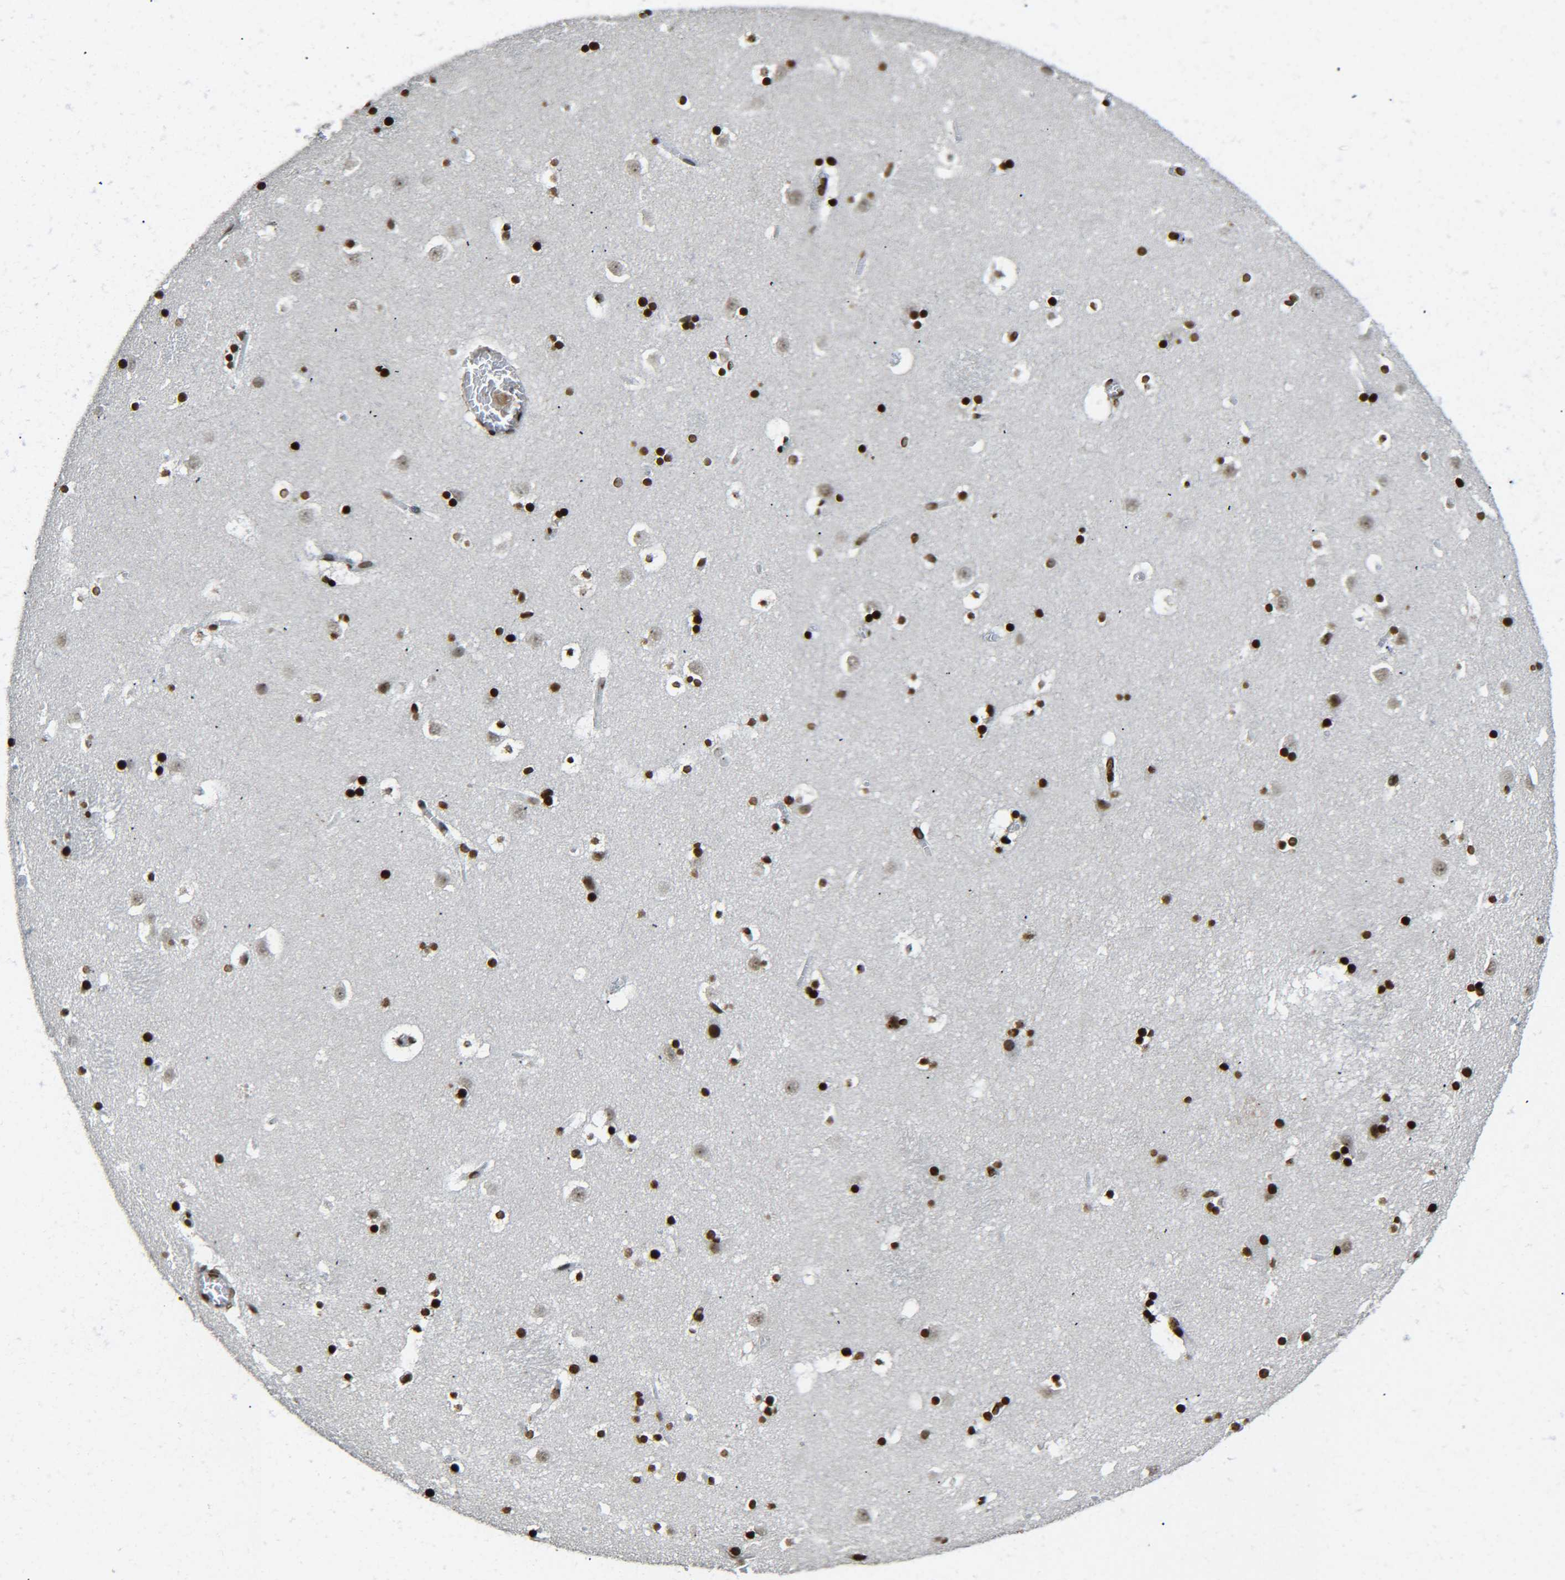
{"staining": {"intensity": "strong", "quantity": ">75%", "location": "nuclear"}, "tissue": "caudate", "cell_type": "Glial cells", "image_type": "normal", "snomed": [{"axis": "morphology", "description": "Normal tissue, NOS"}, {"axis": "topography", "description": "Lateral ventricle wall"}], "caption": "Immunohistochemical staining of unremarkable caudate displays >75% levels of strong nuclear protein expression in approximately >75% of glial cells.", "gene": "H4C16", "patient": {"sex": "male", "age": 45}}